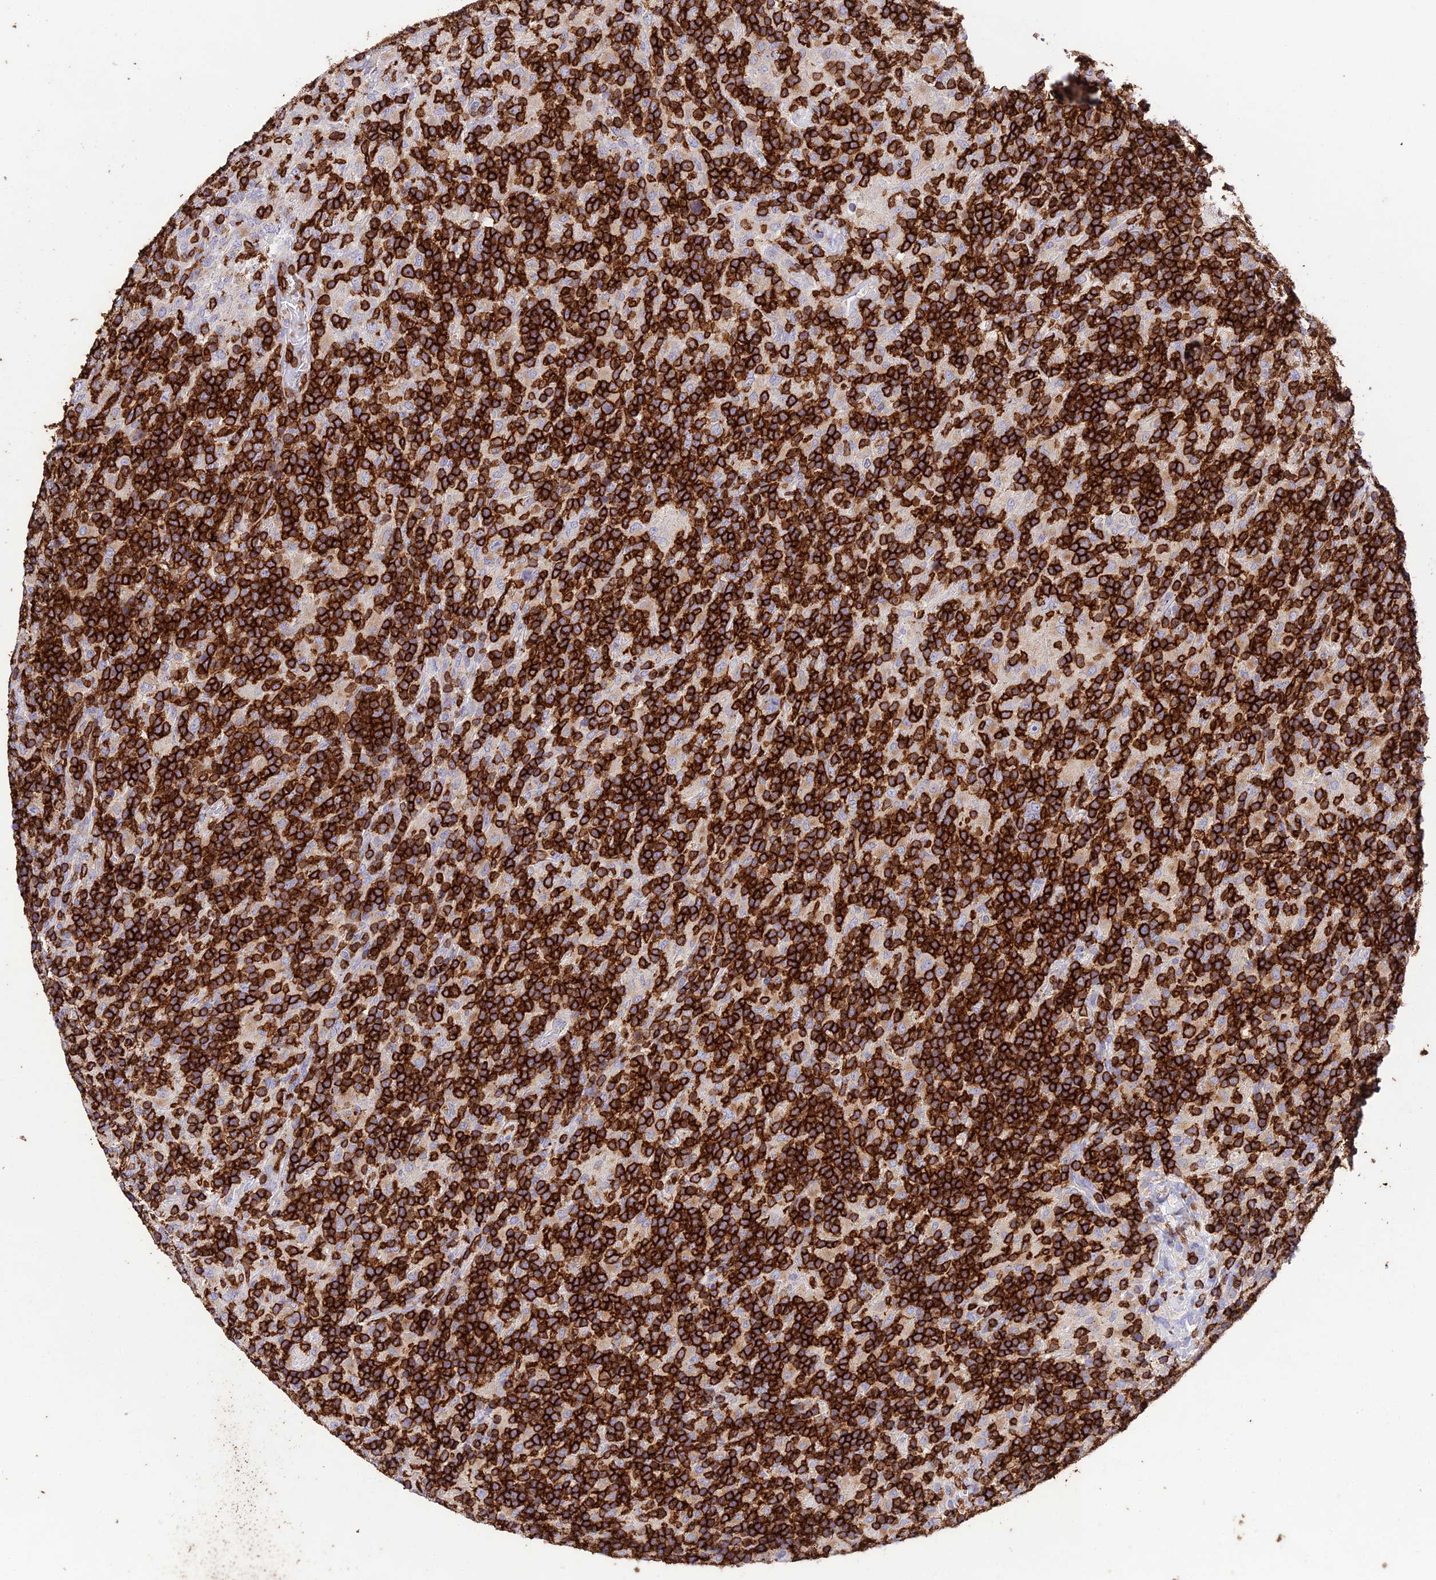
{"staining": {"intensity": "negative", "quantity": "none", "location": "none"}, "tissue": "lymphoma", "cell_type": "Tumor cells", "image_type": "cancer", "snomed": [{"axis": "morphology", "description": "Hodgkin's disease, NOS"}, {"axis": "topography", "description": "Lymph node"}], "caption": "This is an immunohistochemistry micrograph of Hodgkin's disease. There is no staining in tumor cells.", "gene": "PTPRCAP", "patient": {"sex": "male", "age": 70}}